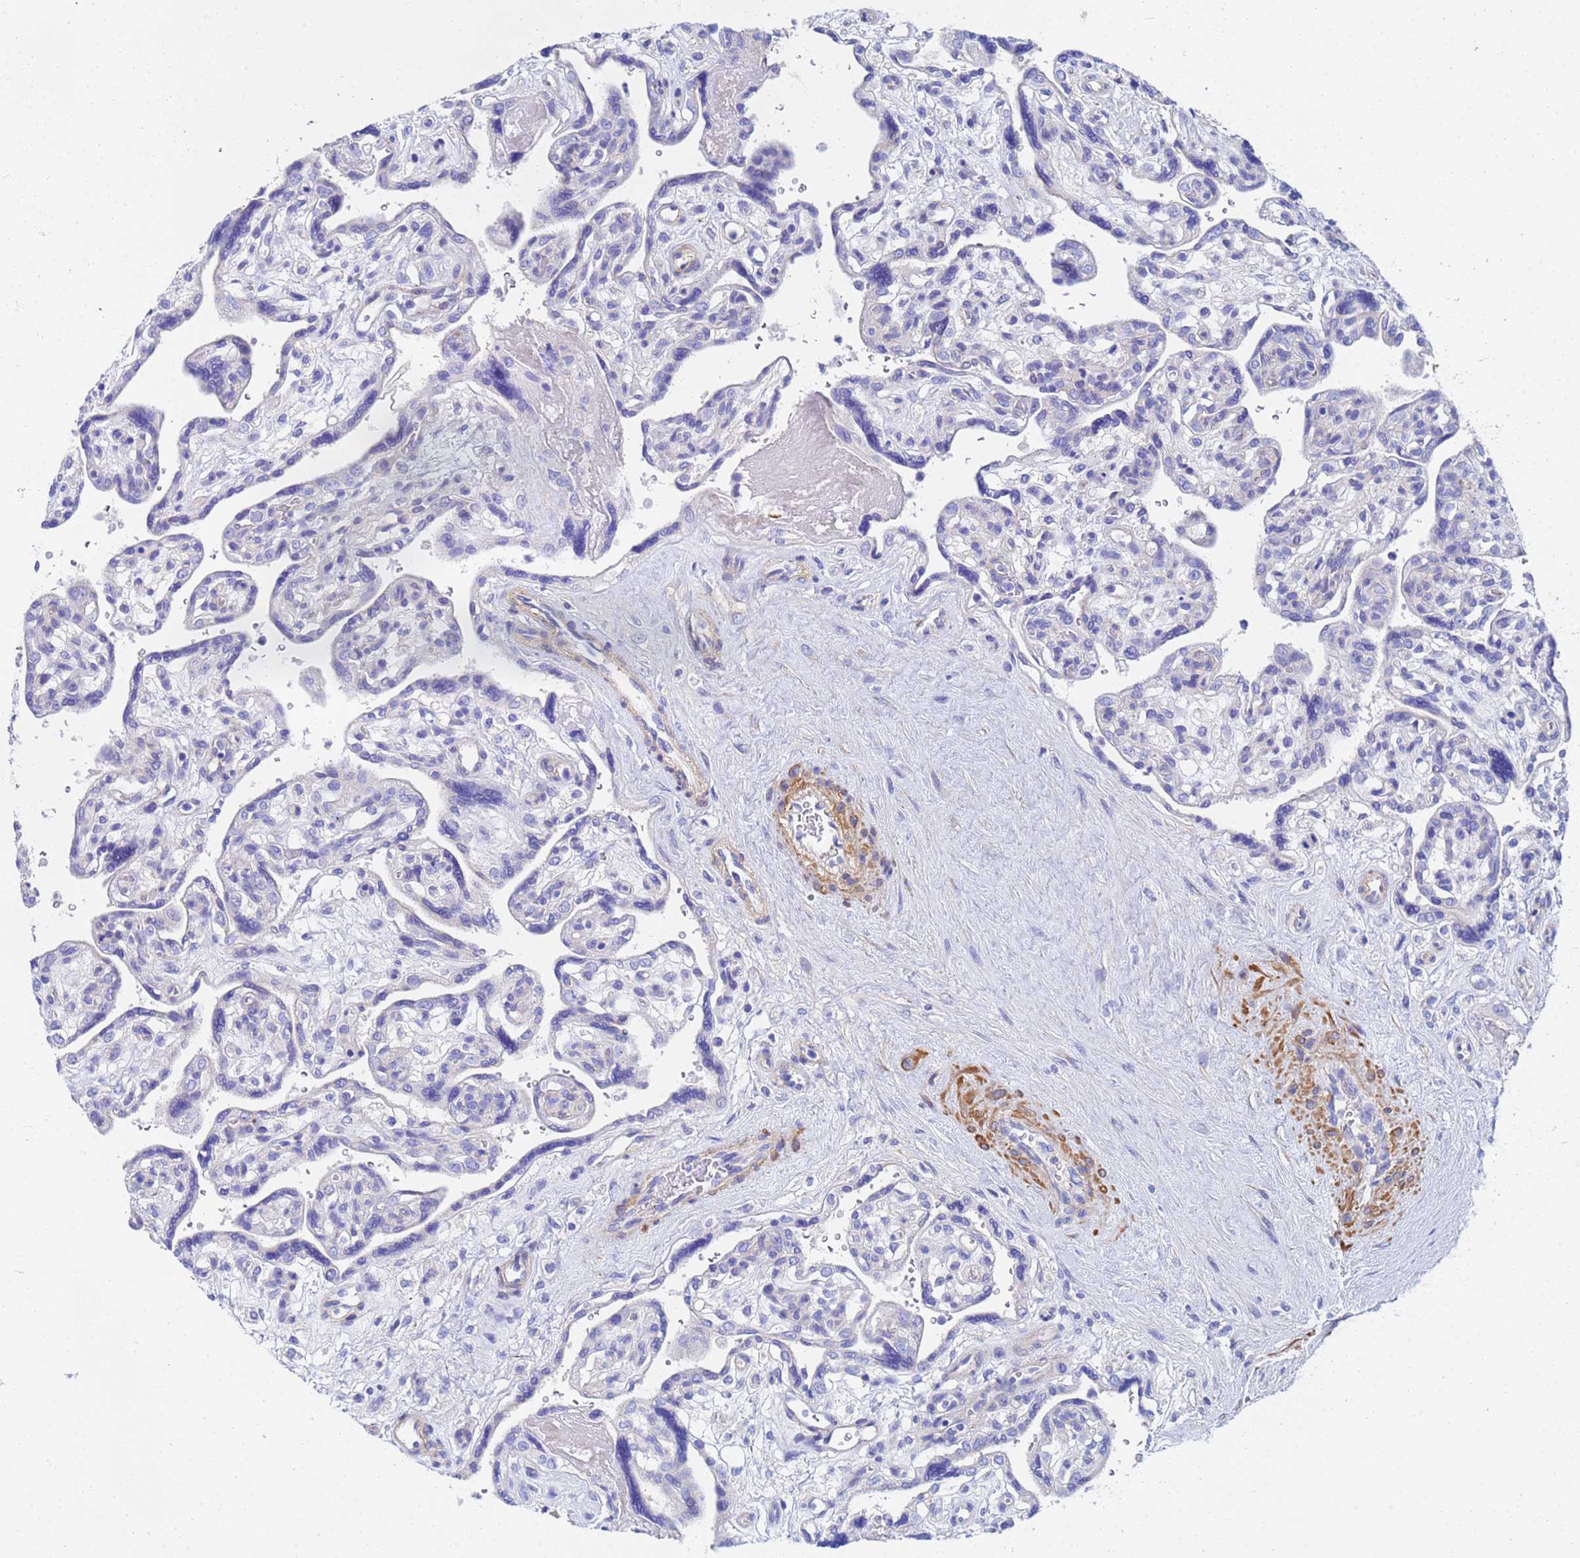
{"staining": {"intensity": "negative", "quantity": "none", "location": "none"}, "tissue": "placenta", "cell_type": "Decidual cells", "image_type": "normal", "snomed": [{"axis": "morphology", "description": "Normal tissue, NOS"}, {"axis": "topography", "description": "Placenta"}], "caption": "Immunohistochemistry photomicrograph of unremarkable placenta: human placenta stained with DAB displays no significant protein staining in decidual cells. (DAB (3,3'-diaminobenzidine) immunohistochemistry with hematoxylin counter stain).", "gene": "CST1", "patient": {"sex": "female", "age": 39}}